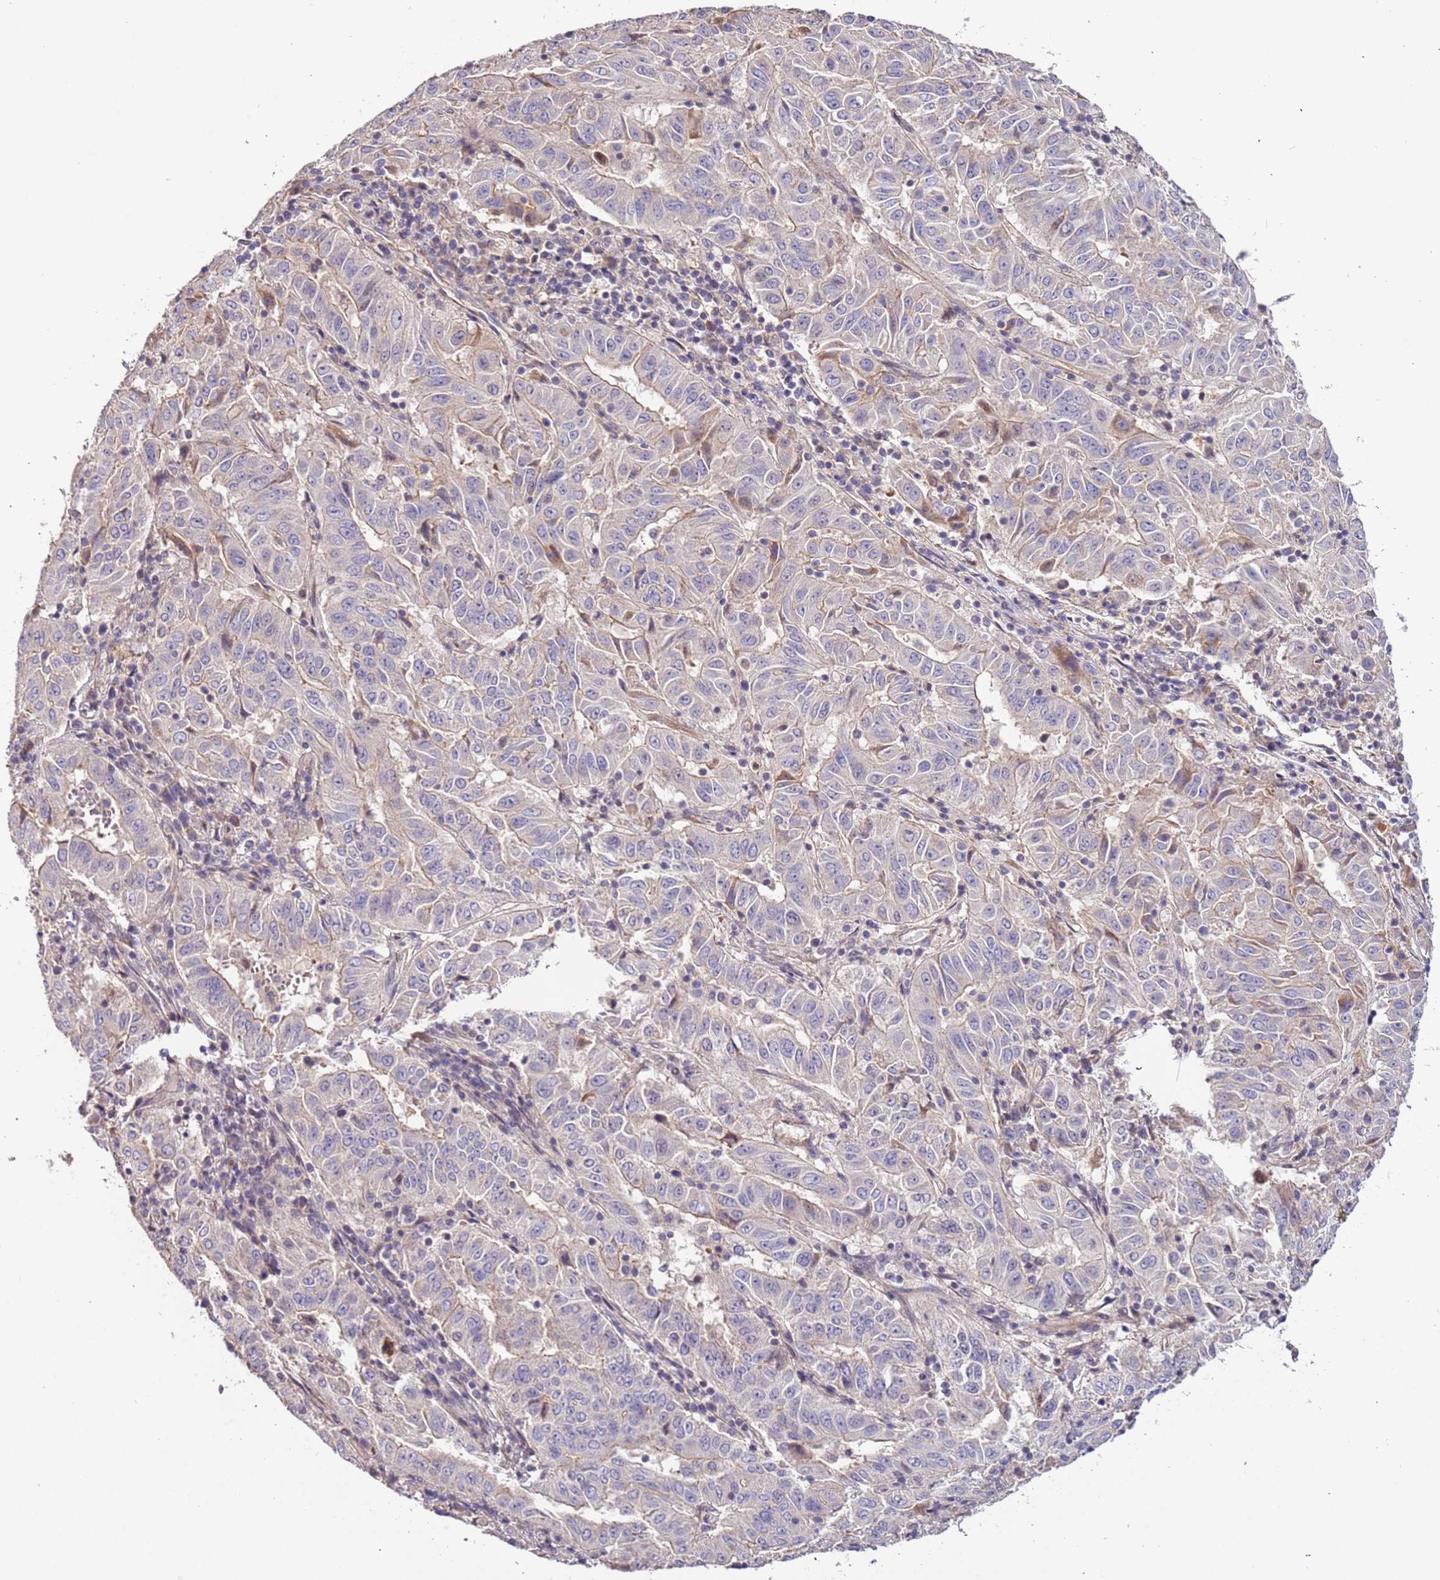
{"staining": {"intensity": "weak", "quantity": "25%-75%", "location": "cytoplasmic/membranous"}, "tissue": "pancreatic cancer", "cell_type": "Tumor cells", "image_type": "cancer", "snomed": [{"axis": "morphology", "description": "Adenocarcinoma, NOS"}, {"axis": "topography", "description": "Pancreas"}], "caption": "A photomicrograph of adenocarcinoma (pancreatic) stained for a protein shows weak cytoplasmic/membranous brown staining in tumor cells. (IHC, brightfield microscopy, high magnification).", "gene": "LAMB4", "patient": {"sex": "male", "age": 63}}